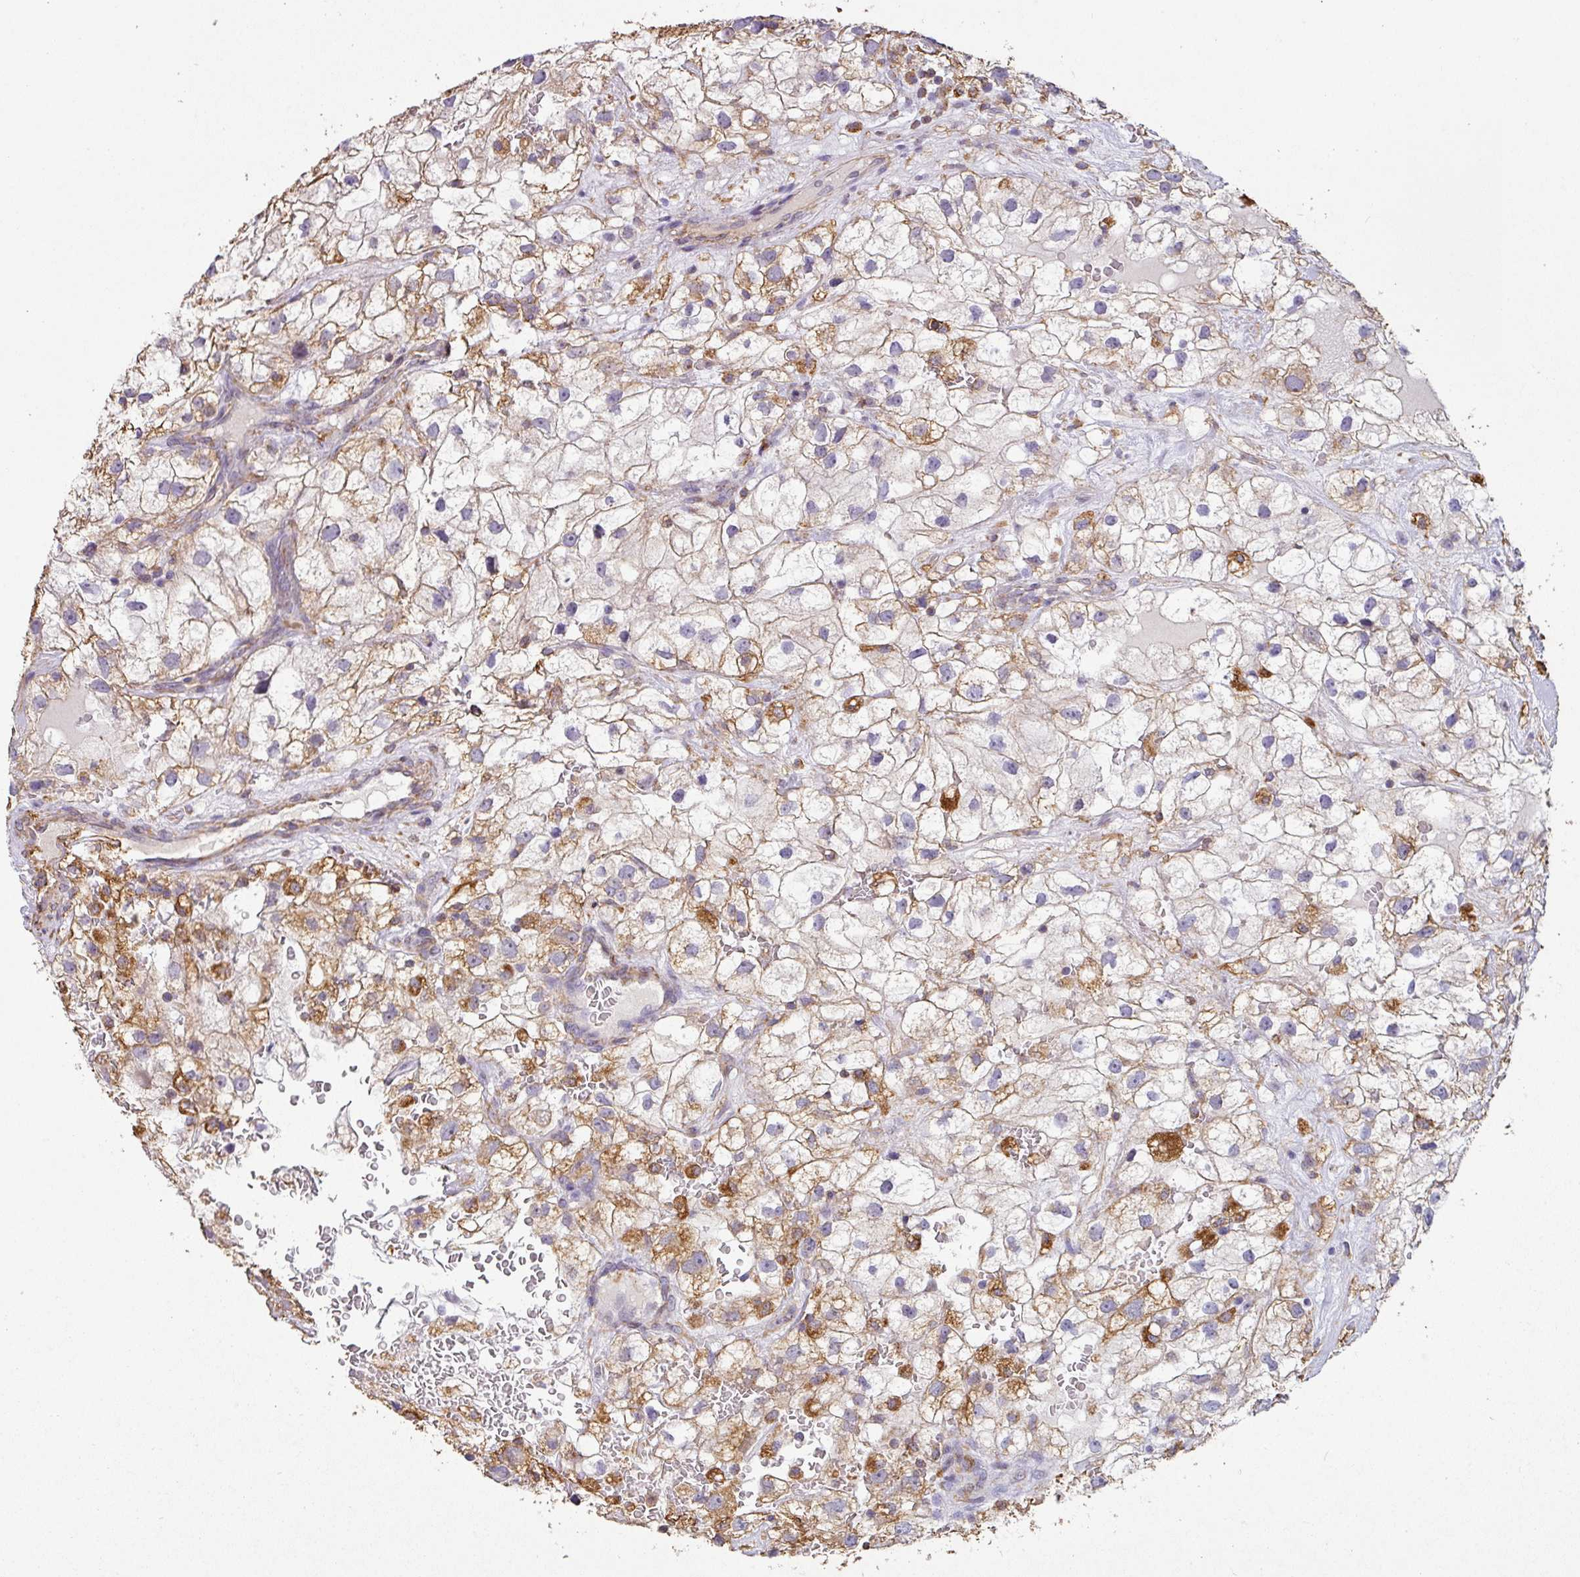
{"staining": {"intensity": "moderate", "quantity": "<25%", "location": "cytoplasmic/membranous"}, "tissue": "renal cancer", "cell_type": "Tumor cells", "image_type": "cancer", "snomed": [{"axis": "morphology", "description": "Adenocarcinoma, NOS"}, {"axis": "topography", "description": "Kidney"}], "caption": "Approximately <25% of tumor cells in human renal adenocarcinoma demonstrate moderate cytoplasmic/membranous protein staining as visualized by brown immunohistochemical staining.", "gene": "ZNF280C", "patient": {"sex": "male", "age": 59}}